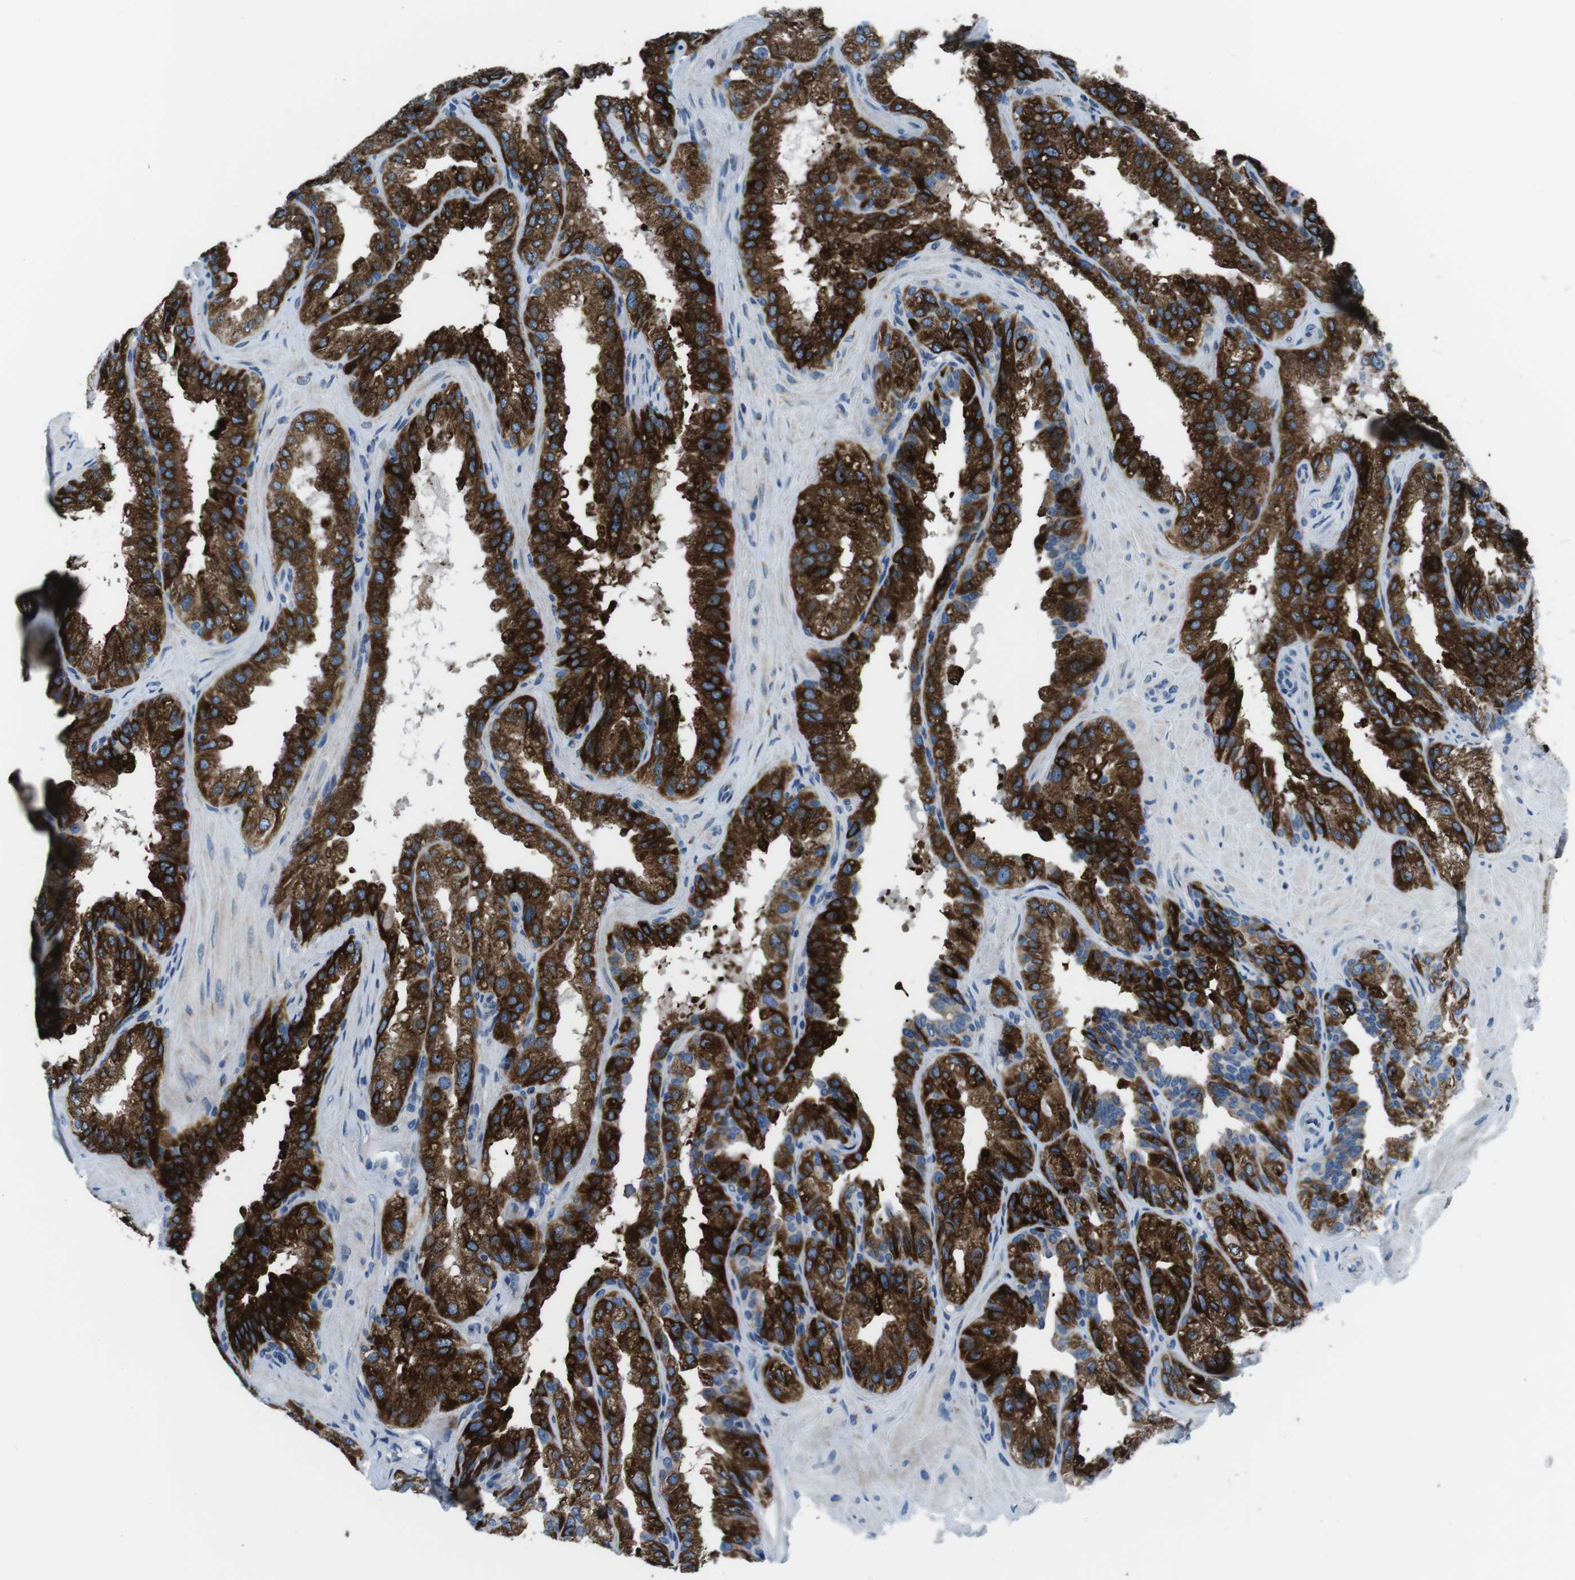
{"staining": {"intensity": "strong", "quantity": ">75%", "location": "cytoplasmic/membranous"}, "tissue": "seminal vesicle", "cell_type": "Glandular cells", "image_type": "normal", "snomed": [{"axis": "morphology", "description": "Normal tissue, NOS"}, {"axis": "topography", "description": "Seminal veicle"}], "caption": "This image demonstrates IHC staining of normal human seminal vesicle, with high strong cytoplasmic/membranous staining in about >75% of glandular cells.", "gene": "NUCB2", "patient": {"sex": "male", "age": 68}}